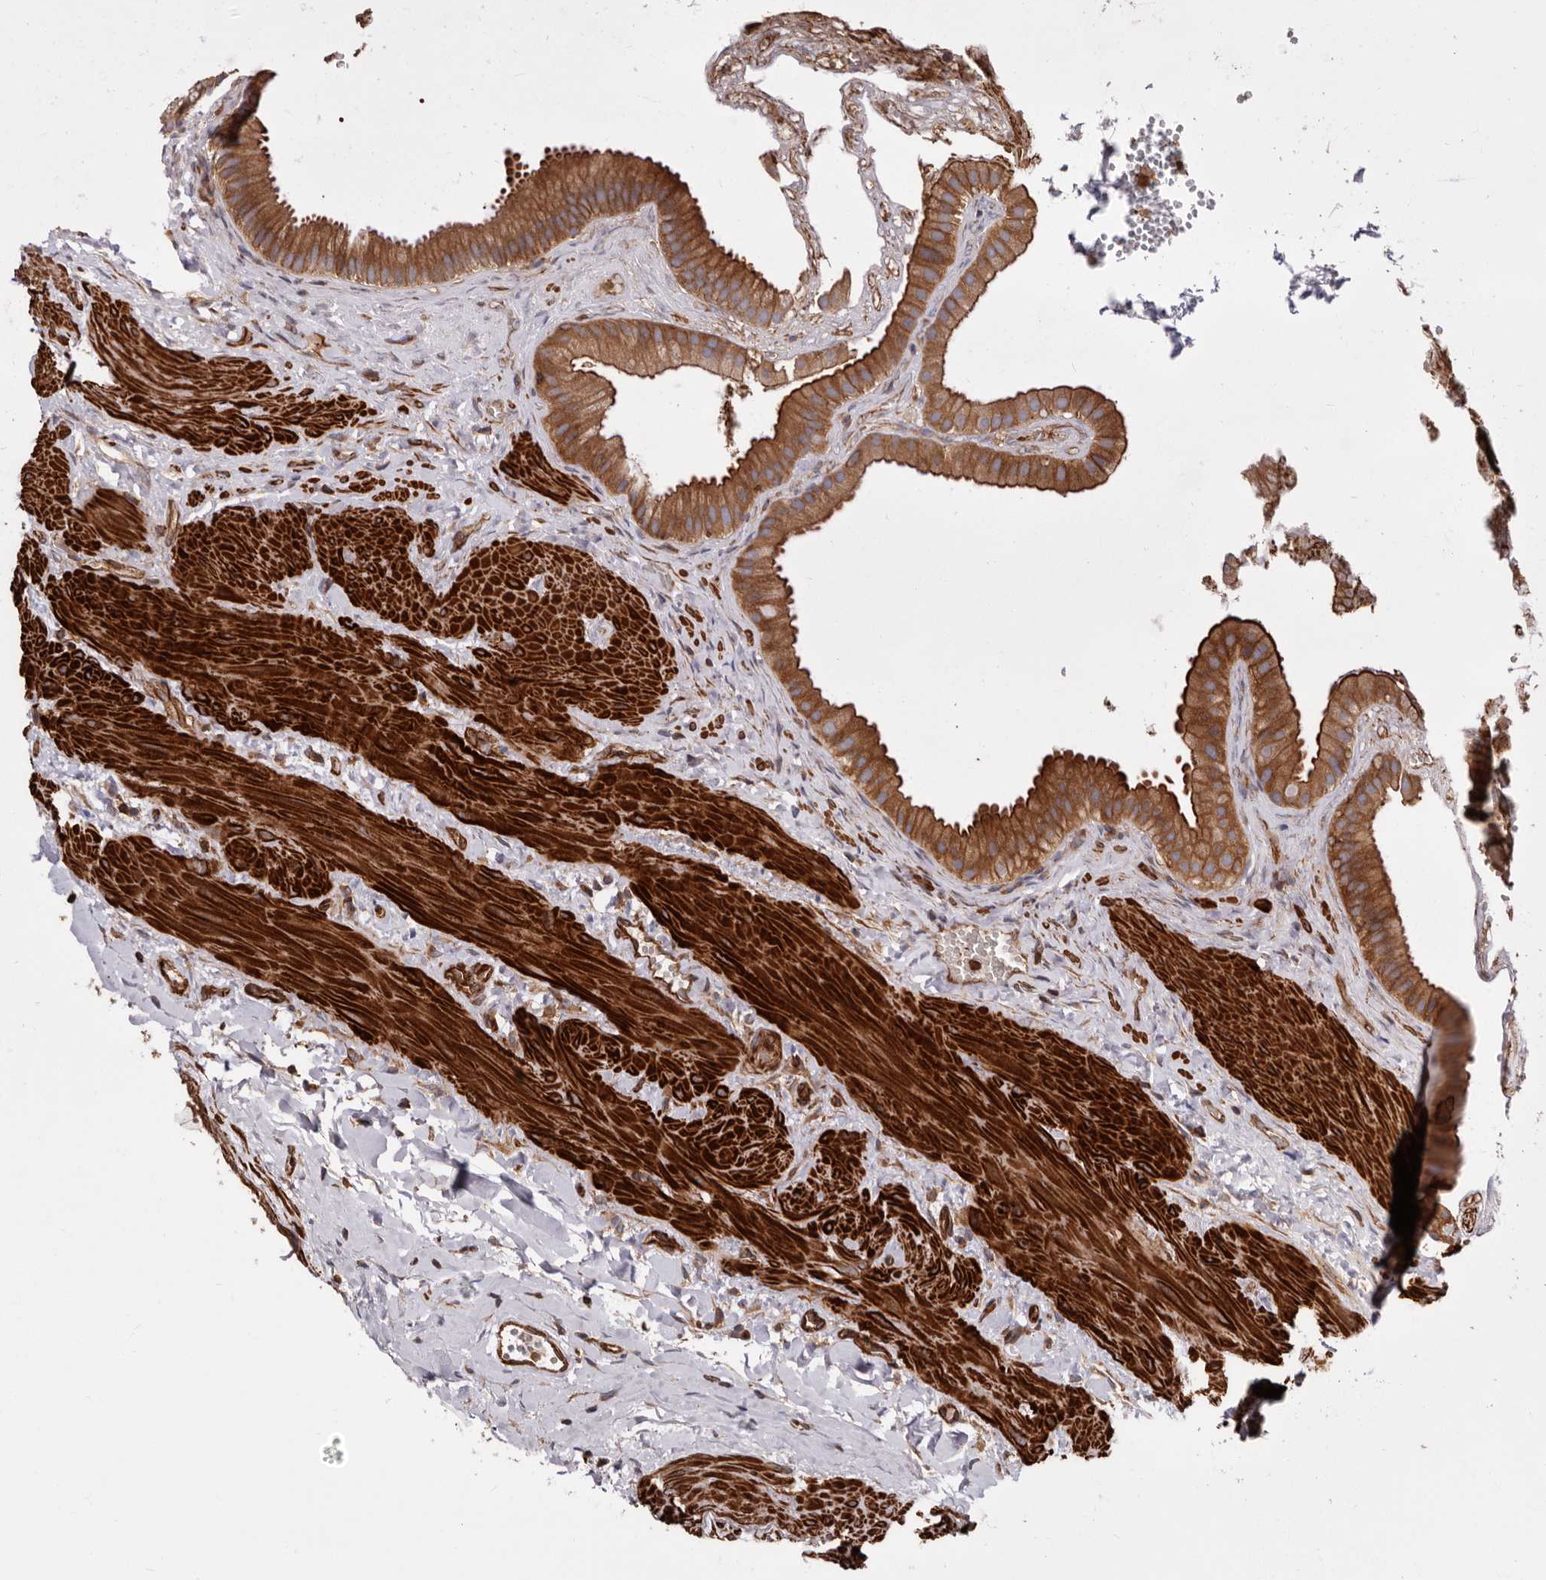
{"staining": {"intensity": "moderate", "quantity": ">75%", "location": "cytoplasmic/membranous"}, "tissue": "gallbladder", "cell_type": "Glandular cells", "image_type": "normal", "snomed": [{"axis": "morphology", "description": "Normal tissue, NOS"}, {"axis": "topography", "description": "Gallbladder"}], "caption": "IHC (DAB (3,3'-diaminobenzidine)) staining of benign gallbladder displays moderate cytoplasmic/membranous protein staining in about >75% of glandular cells.", "gene": "TMC7", "patient": {"sex": "male", "age": 55}}